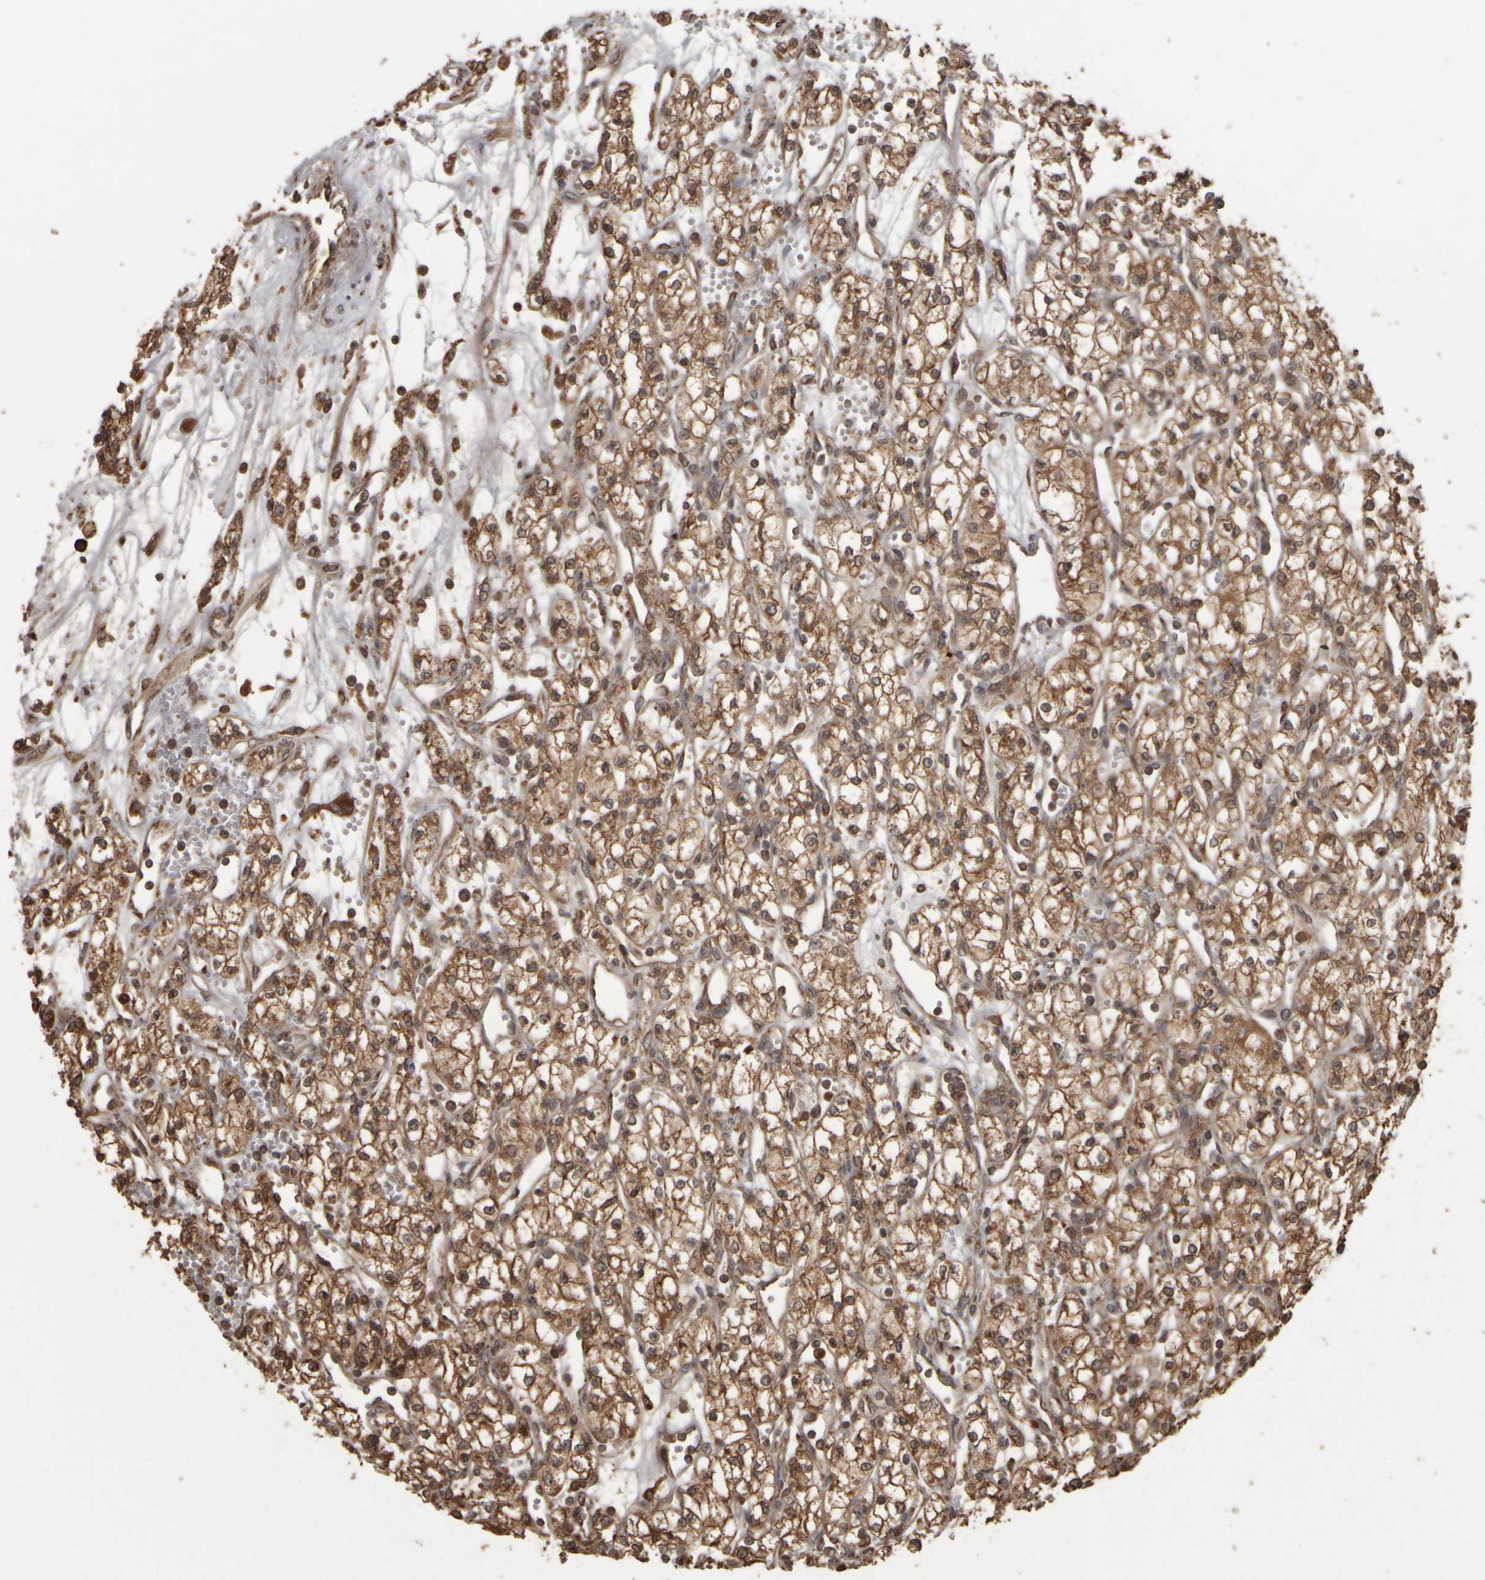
{"staining": {"intensity": "moderate", "quantity": ">75%", "location": "cytoplasmic/membranous"}, "tissue": "renal cancer", "cell_type": "Tumor cells", "image_type": "cancer", "snomed": [{"axis": "morphology", "description": "Adenocarcinoma, NOS"}, {"axis": "topography", "description": "Kidney"}], "caption": "DAB (3,3'-diaminobenzidine) immunohistochemical staining of renal cancer displays moderate cytoplasmic/membranous protein staining in about >75% of tumor cells. Using DAB (brown) and hematoxylin (blue) stains, captured at high magnification using brightfield microscopy.", "gene": "AGBL3", "patient": {"sex": "male", "age": 59}}